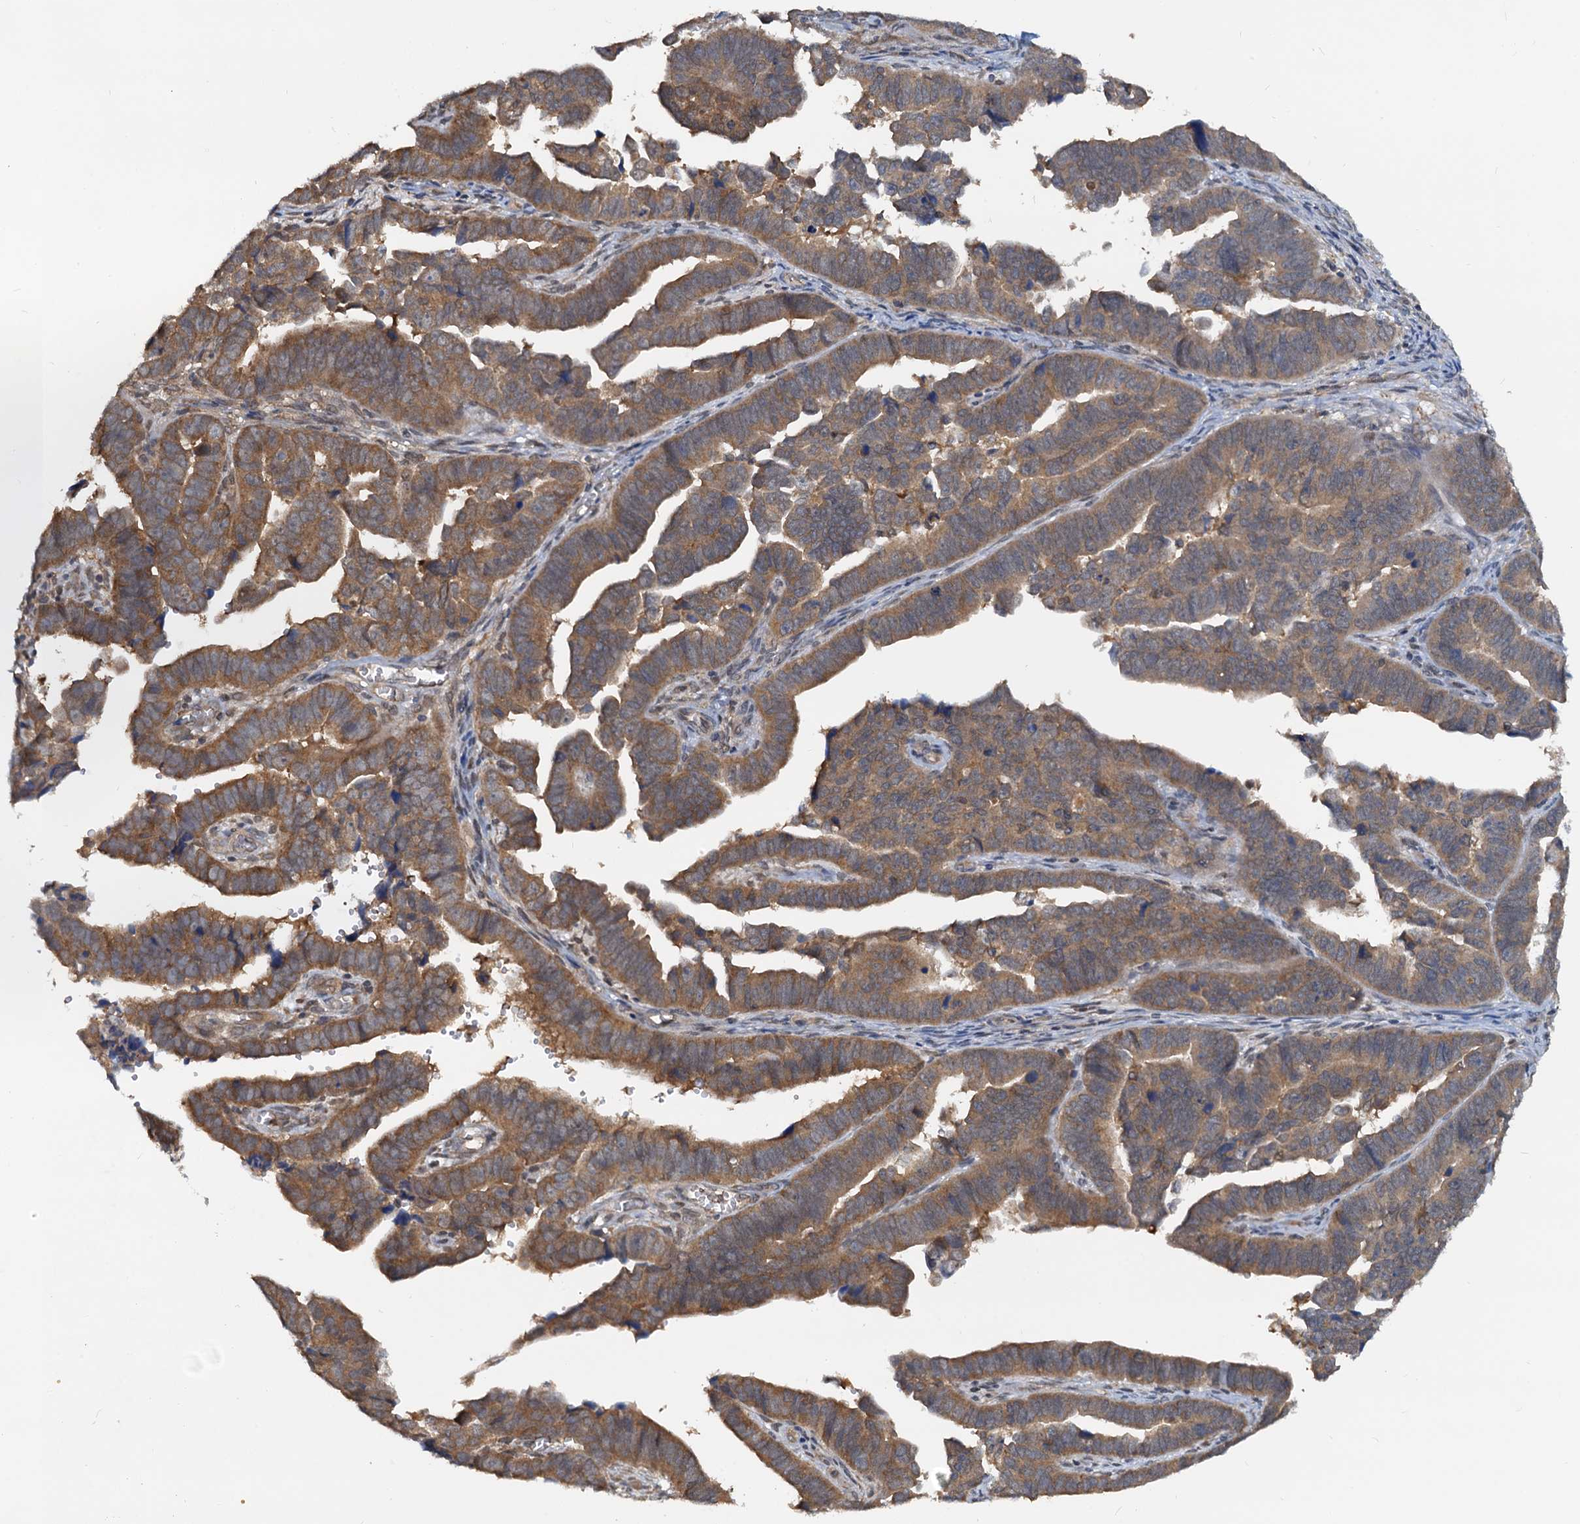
{"staining": {"intensity": "moderate", "quantity": ">75%", "location": "cytoplasmic/membranous"}, "tissue": "endometrial cancer", "cell_type": "Tumor cells", "image_type": "cancer", "snomed": [{"axis": "morphology", "description": "Adenocarcinoma, NOS"}, {"axis": "topography", "description": "Endometrium"}], "caption": "Immunohistochemistry staining of endometrial cancer, which exhibits medium levels of moderate cytoplasmic/membranous expression in approximately >75% of tumor cells indicating moderate cytoplasmic/membranous protein positivity. The staining was performed using DAB (3,3'-diaminobenzidine) (brown) for protein detection and nuclei were counterstained in hematoxylin (blue).", "gene": "PTGES3", "patient": {"sex": "female", "age": 75}}